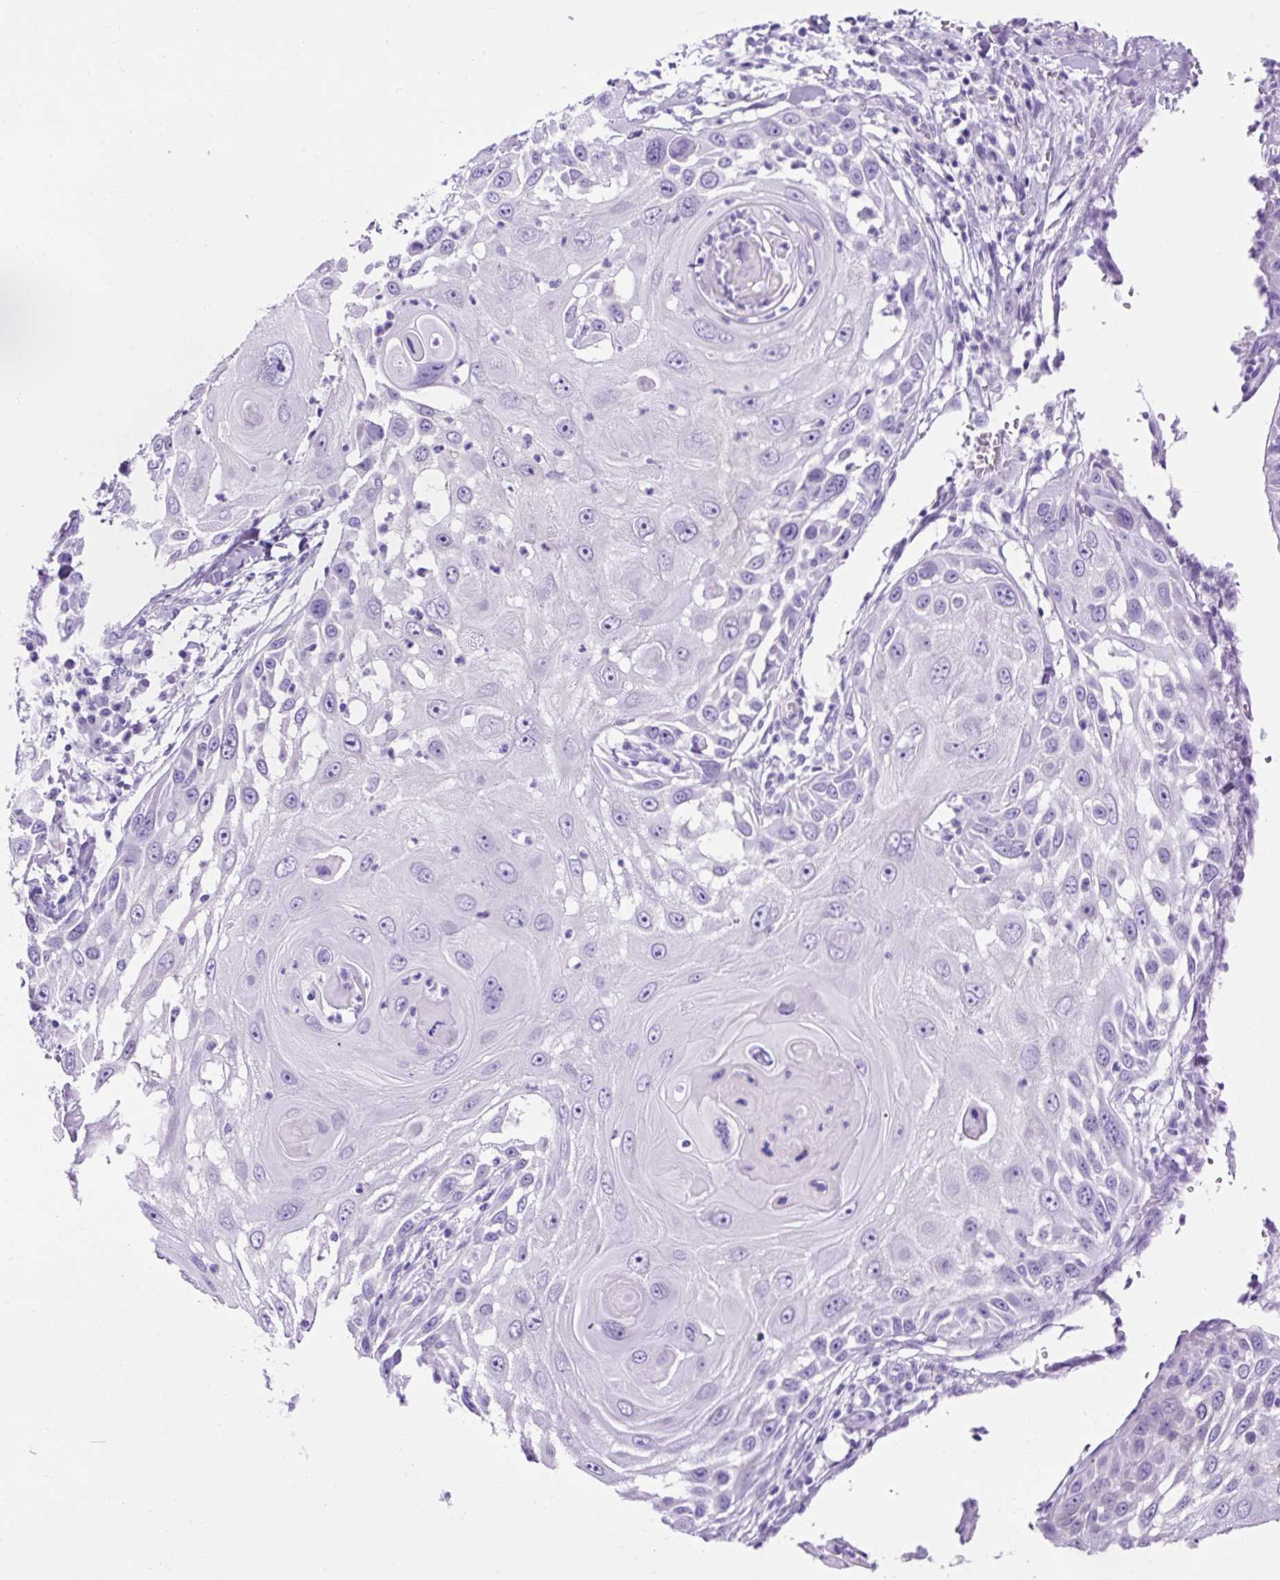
{"staining": {"intensity": "negative", "quantity": "none", "location": "none"}, "tissue": "skin cancer", "cell_type": "Tumor cells", "image_type": "cancer", "snomed": [{"axis": "morphology", "description": "Squamous cell carcinoma, NOS"}, {"axis": "topography", "description": "Skin"}], "caption": "There is no significant positivity in tumor cells of squamous cell carcinoma (skin).", "gene": "KRT12", "patient": {"sex": "female", "age": 44}}